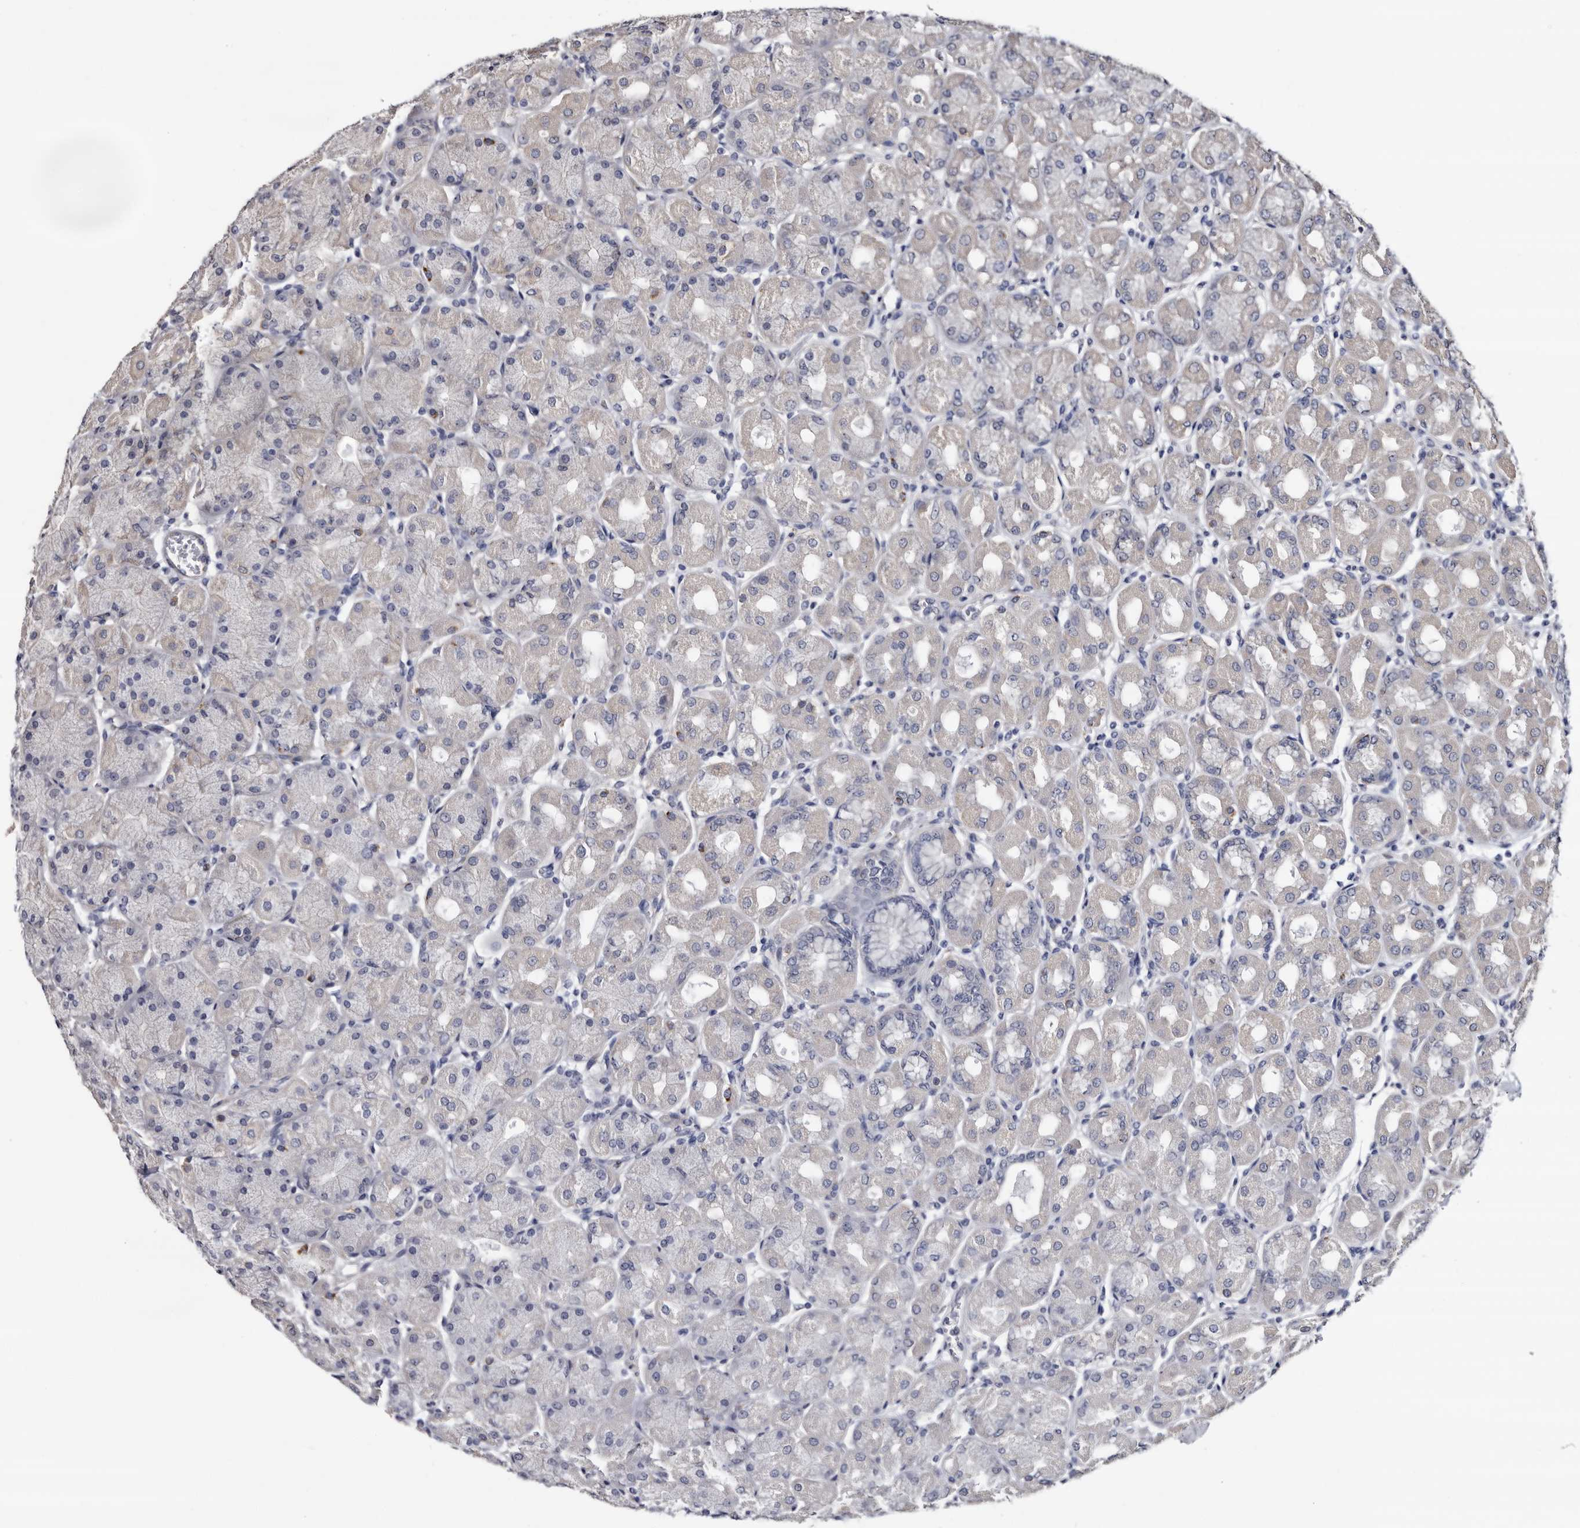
{"staining": {"intensity": "weak", "quantity": "<25%", "location": "cytoplasmic/membranous"}, "tissue": "stomach", "cell_type": "Glandular cells", "image_type": "normal", "snomed": [{"axis": "morphology", "description": "Normal tissue, NOS"}, {"axis": "topography", "description": "Stomach, upper"}], "caption": "An image of human stomach is negative for staining in glandular cells. The staining is performed using DAB (3,3'-diaminobenzidine) brown chromogen with nuclei counter-stained in using hematoxylin.", "gene": "ARMCX2", "patient": {"sex": "female", "age": 56}}